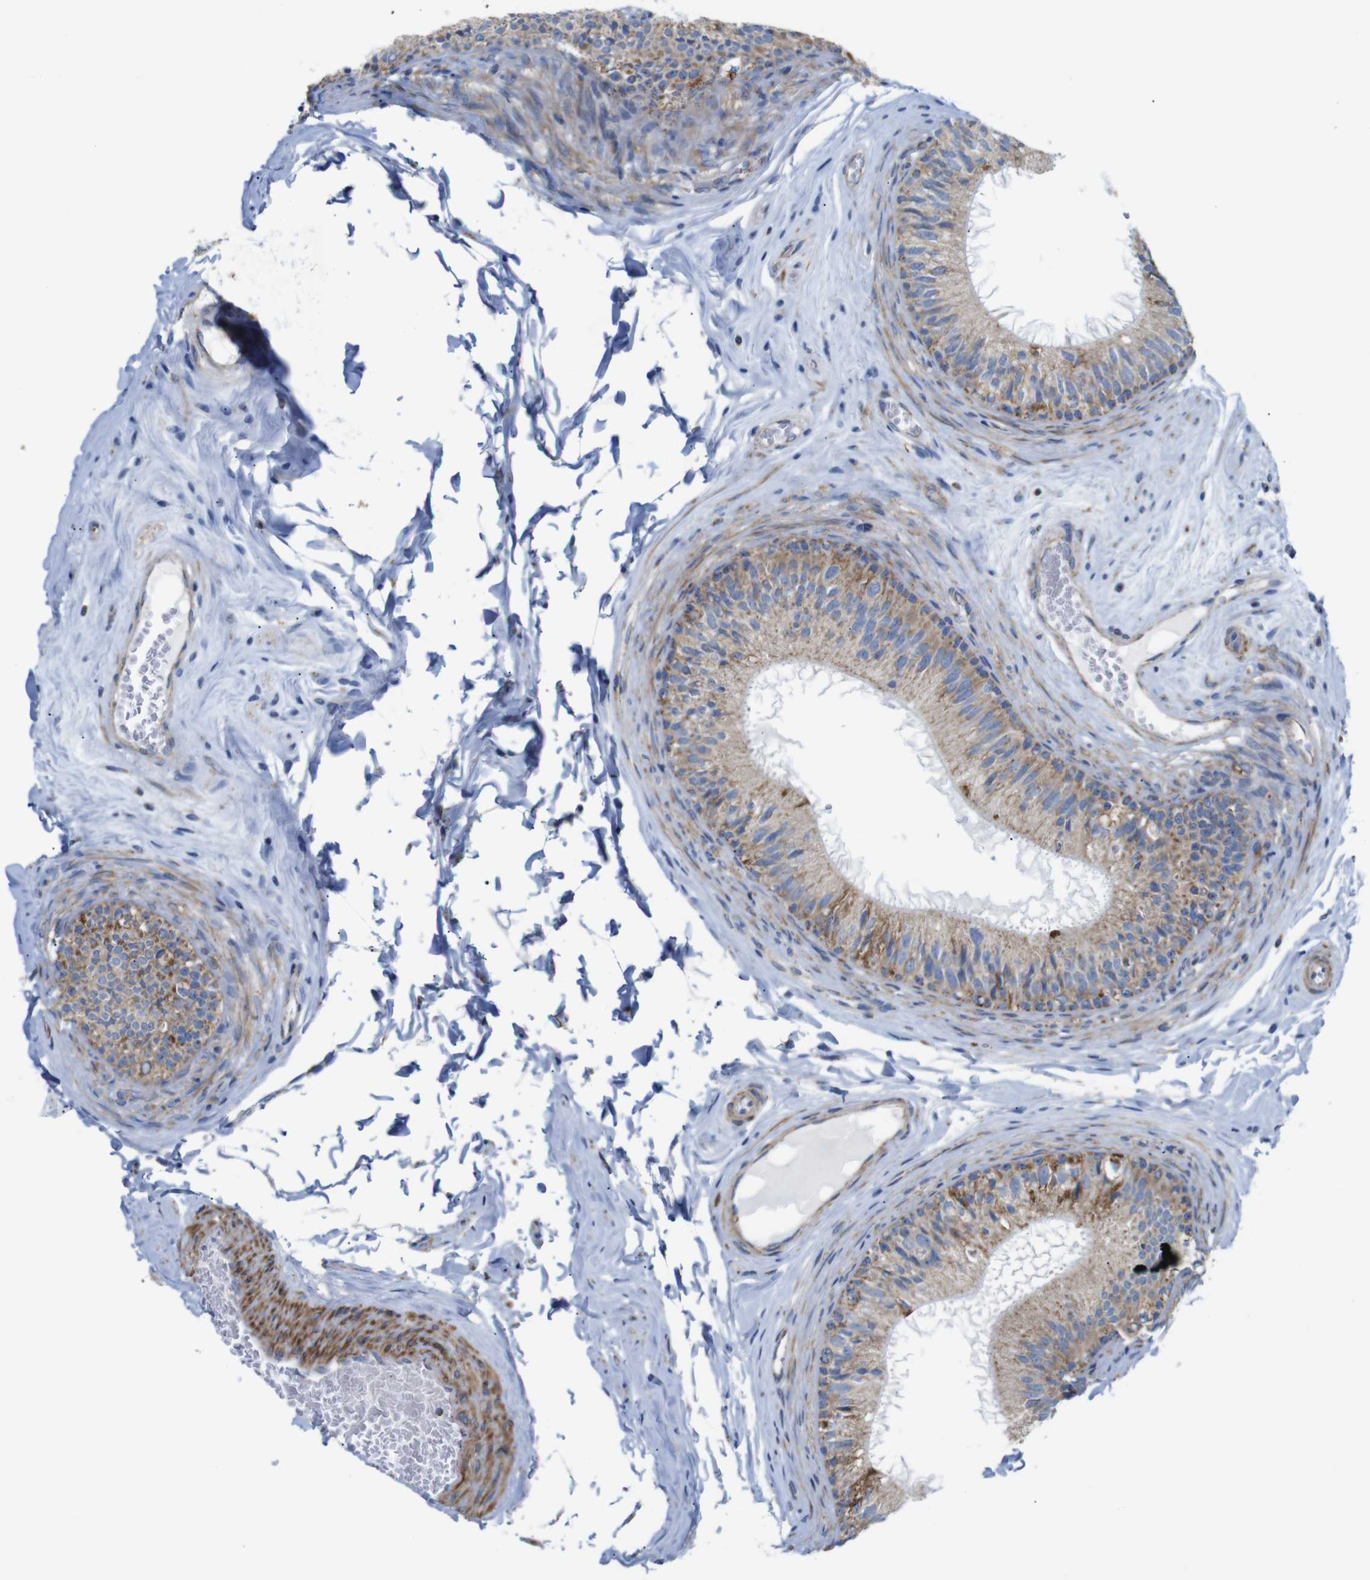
{"staining": {"intensity": "moderate", "quantity": "25%-75%", "location": "cytoplasmic/membranous"}, "tissue": "epididymis", "cell_type": "Glandular cells", "image_type": "normal", "snomed": [{"axis": "morphology", "description": "Normal tissue, NOS"}, {"axis": "topography", "description": "Testis"}, {"axis": "topography", "description": "Epididymis"}], "caption": "Immunohistochemistry (IHC) histopathology image of benign epididymis: human epididymis stained using immunohistochemistry (IHC) reveals medium levels of moderate protein expression localized specifically in the cytoplasmic/membranous of glandular cells, appearing as a cytoplasmic/membranous brown color.", "gene": "FAM171B", "patient": {"sex": "male", "age": 36}}